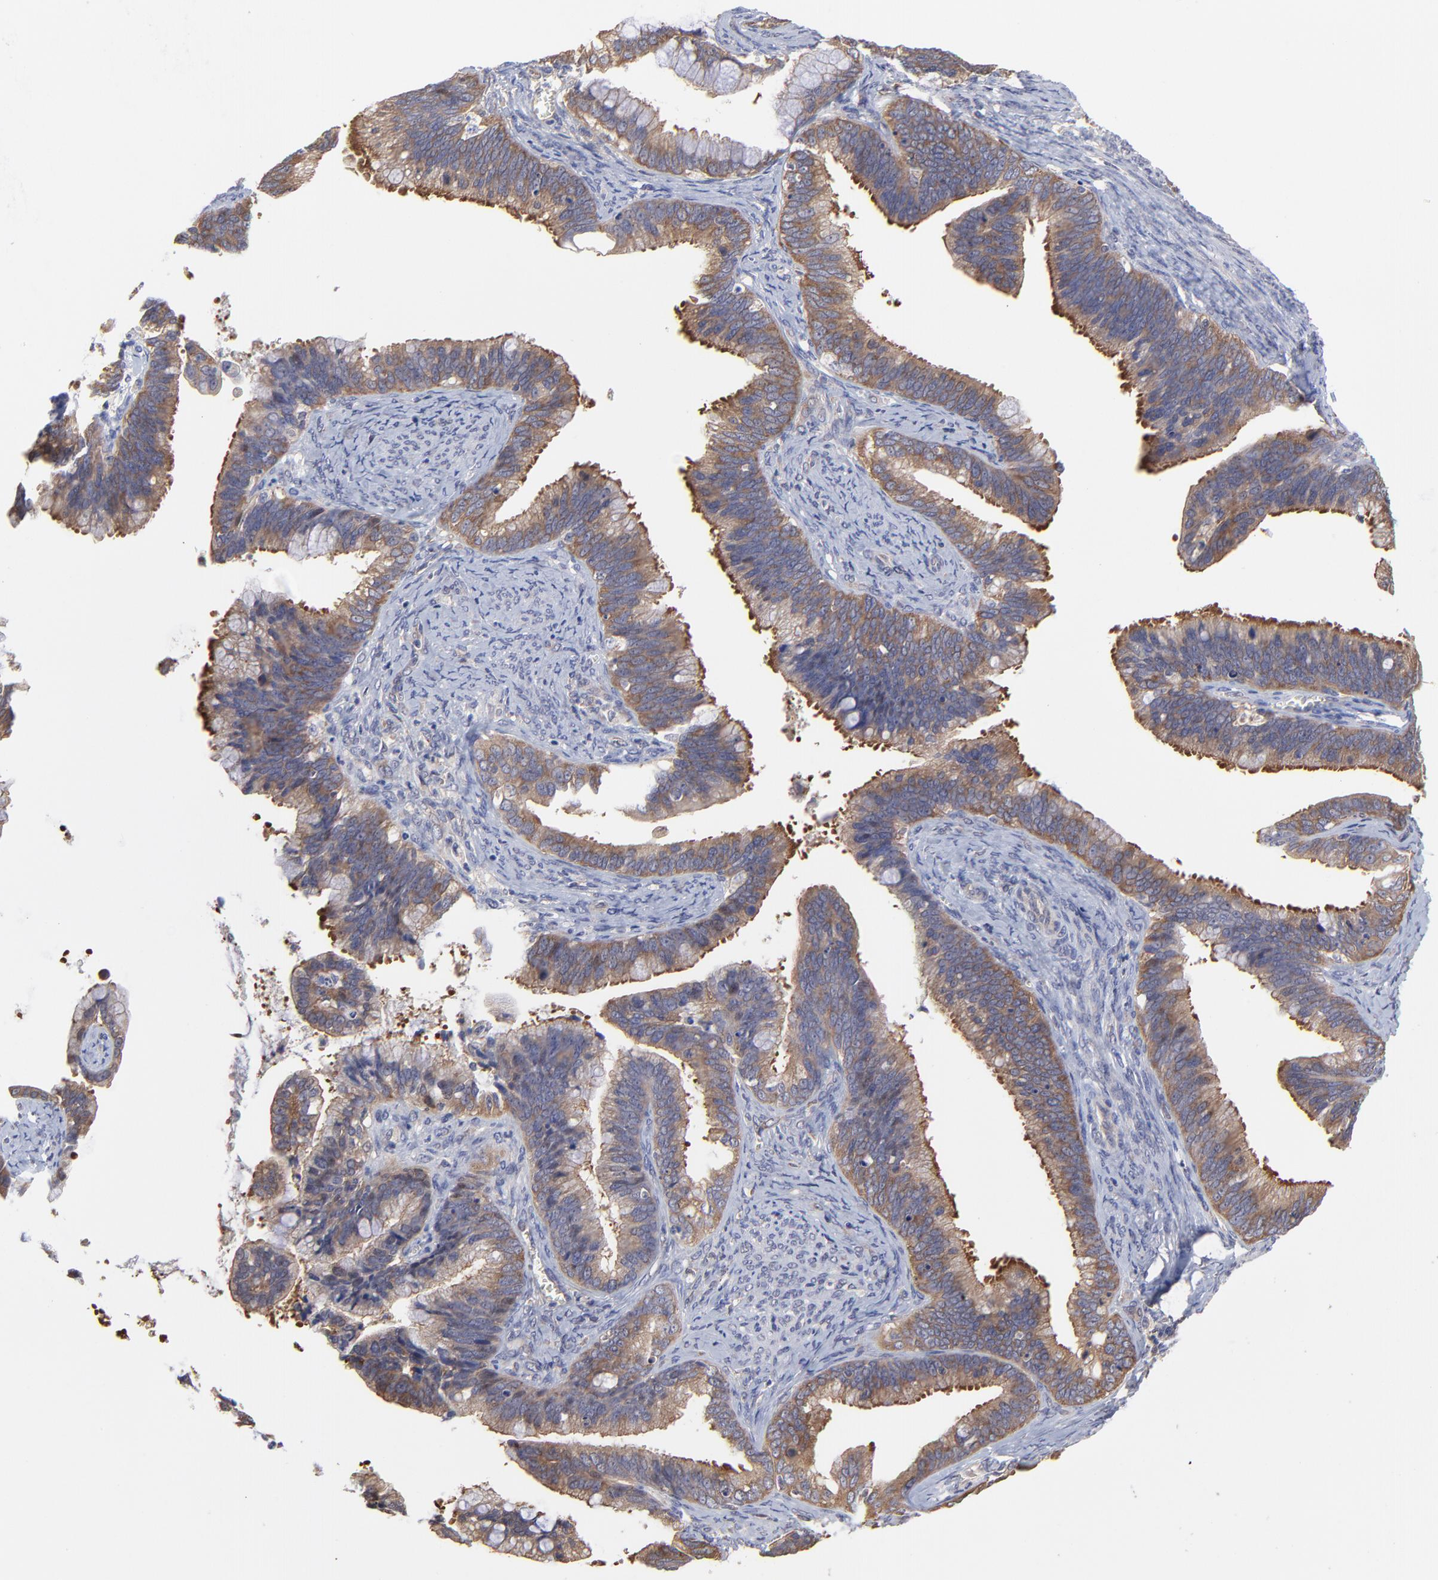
{"staining": {"intensity": "moderate", "quantity": ">75%", "location": "cytoplasmic/membranous"}, "tissue": "cervical cancer", "cell_type": "Tumor cells", "image_type": "cancer", "snomed": [{"axis": "morphology", "description": "Adenocarcinoma, NOS"}, {"axis": "topography", "description": "Cervix"}], "caption": "Brown immunohistochemical staining in cervical cancer (adenocarcinoma) exhibits moderate cytoplasmic/membranous expression in about >75% of tumor cells.", "gene": "GART", "patient": {"sex": "female", "age": 47}}